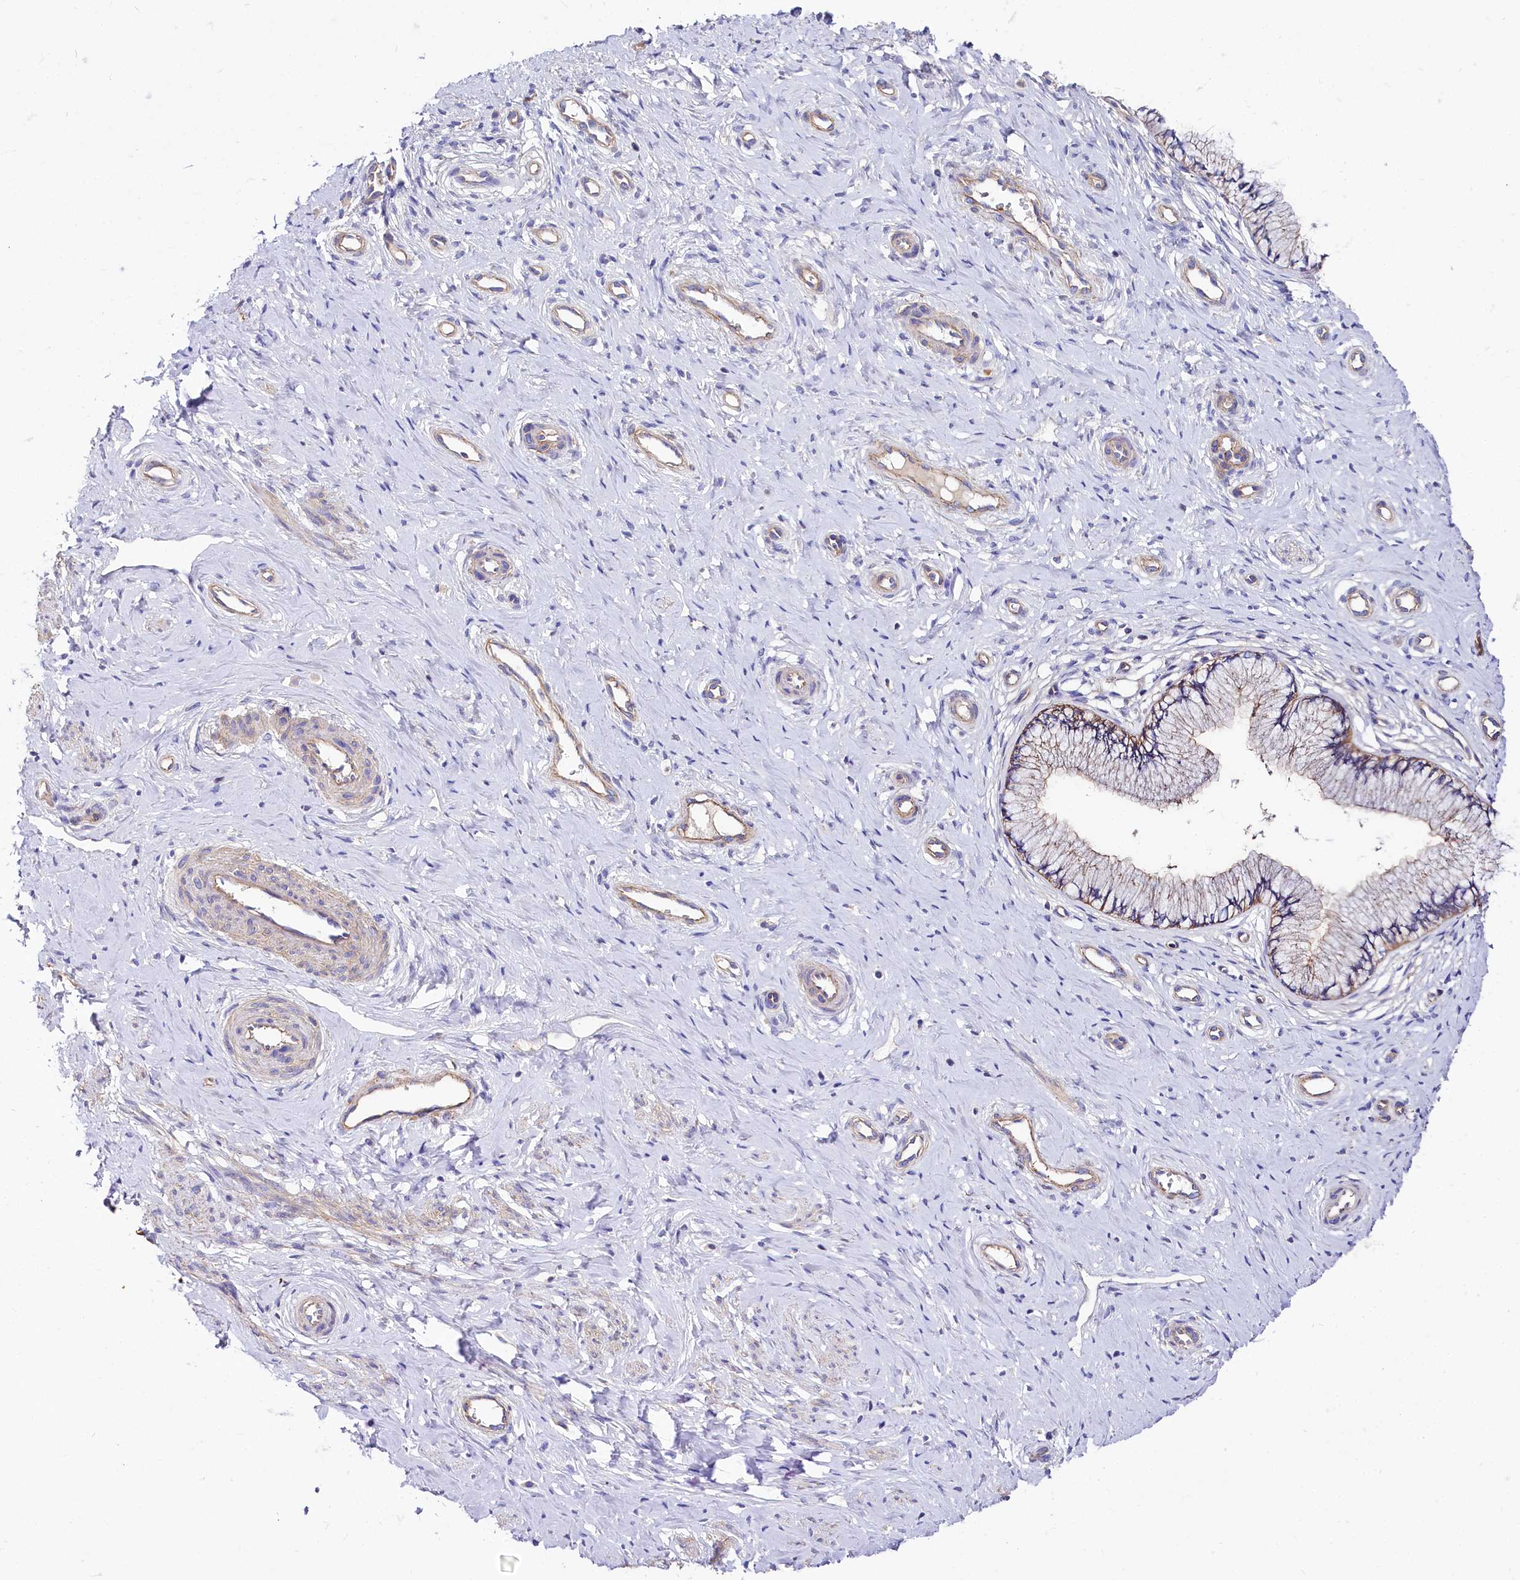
{"staining": {"intensity": "moderate", "quantity": "<25%", "location": "cytoplasmic/membranous"}, "tissue": "cervix", "cell_type": "Glandular cells", "image_type": "normal", "snomed": [{"axis": "morphology", "description": "Normal tissue, NOS"}, {"axis": "topography", "description": "Cervix"}], "caption": "The image shows staining of normal cervix, revealing moderate cytoplasmic/membranous protein expression (brown color) within glandular cells. The protein is shown in brown color, while the nuclei are stained blue.", "gene": "FCHSD2", "patient": {"sex": "female", "age": 36}}